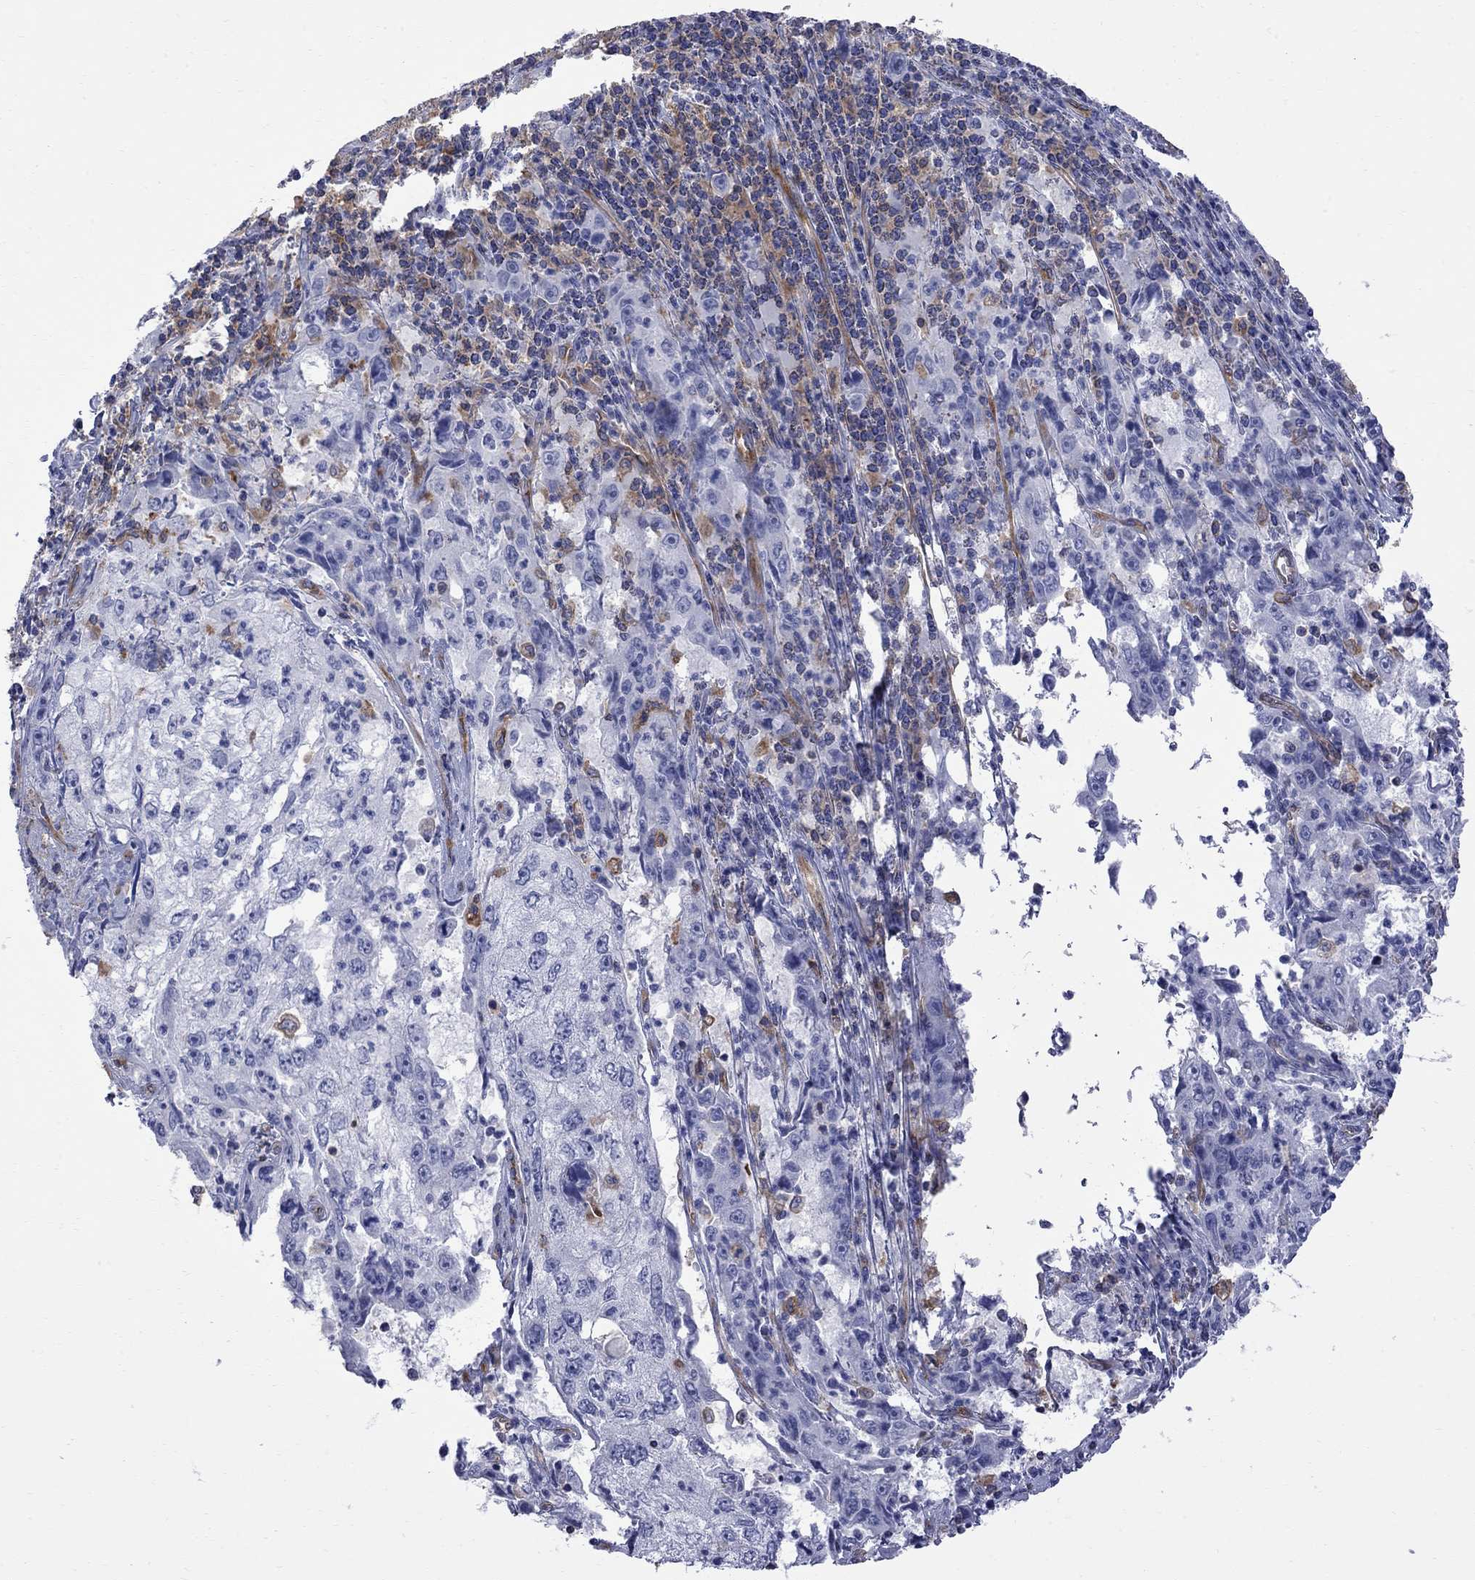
{"staining": {"intensity": "negative", "quantity": "none", "location": "none"}, "tissue": "cervical cancer", "cell_type": "Tumor cells", "image_type": "cancer", "snomed": [{"axis": "morphology", "description": "Squamous cell carcinoma, NOS"}, {"axis": "topography", "description": "Cervix"}], "caption": "DAB immunohistochemical staining of human squamous cell carcinoma (cervical) exhibits no significant staining in tumor cells.", "gene": "ABI3", "patient": {"sex": "female", "age": 36}}